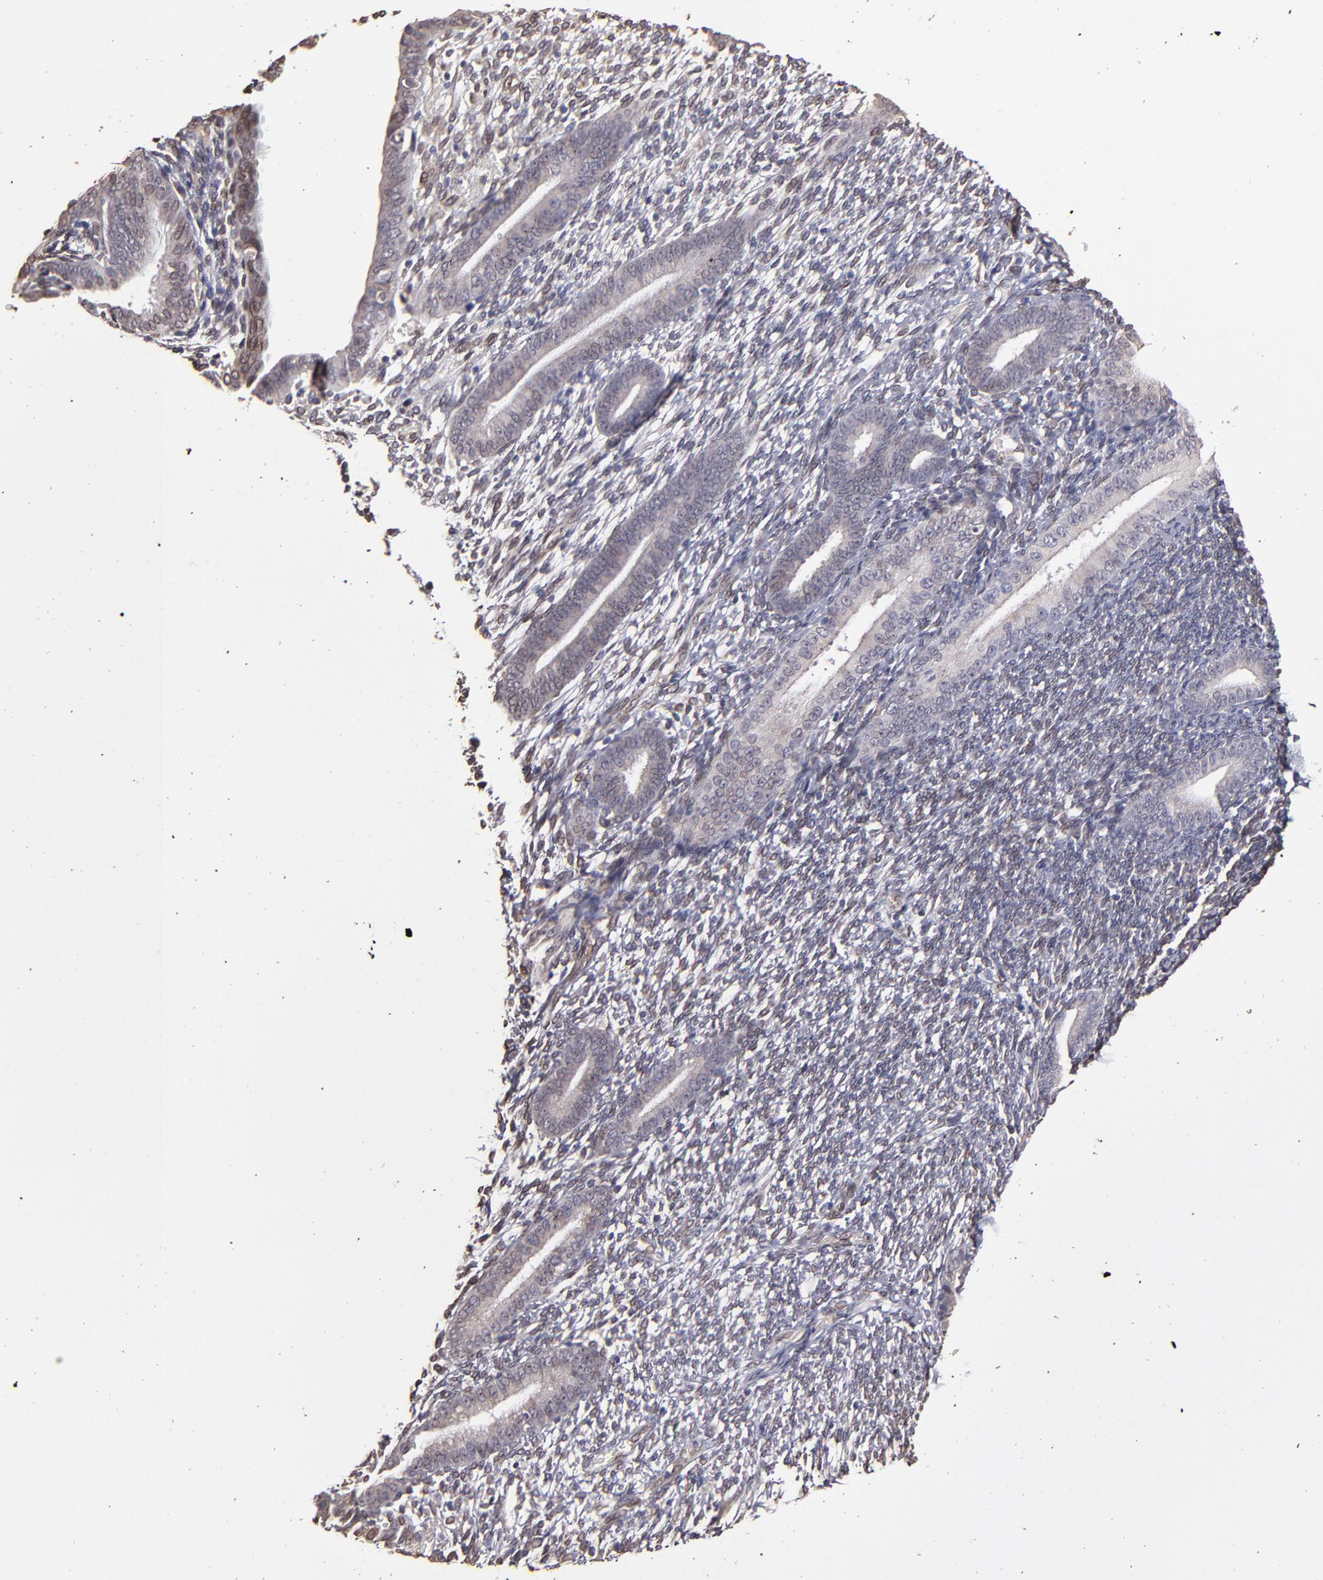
{"staining": {"intensity": "weak", "quantity": "<25%", "location": "nuclear"}, "tissue": "endometrium", "cell_type": "Cells in endometrial stroma", "image_type": "normal", "snomed": [{"axis": "morphology", "description": "Normal tissue, NOS"}, {"axis": "topography", "description": "Smooth muscle"}, {"axis": "topography", "description": "Endometrium"}], "caption": "IHC micrograph of benign endometrium stained for a protein (brown), which shows no positivity in cells in endometrial stroma.", "gene": "PUM3", "patient": {"sex": "female", "age": 57}}